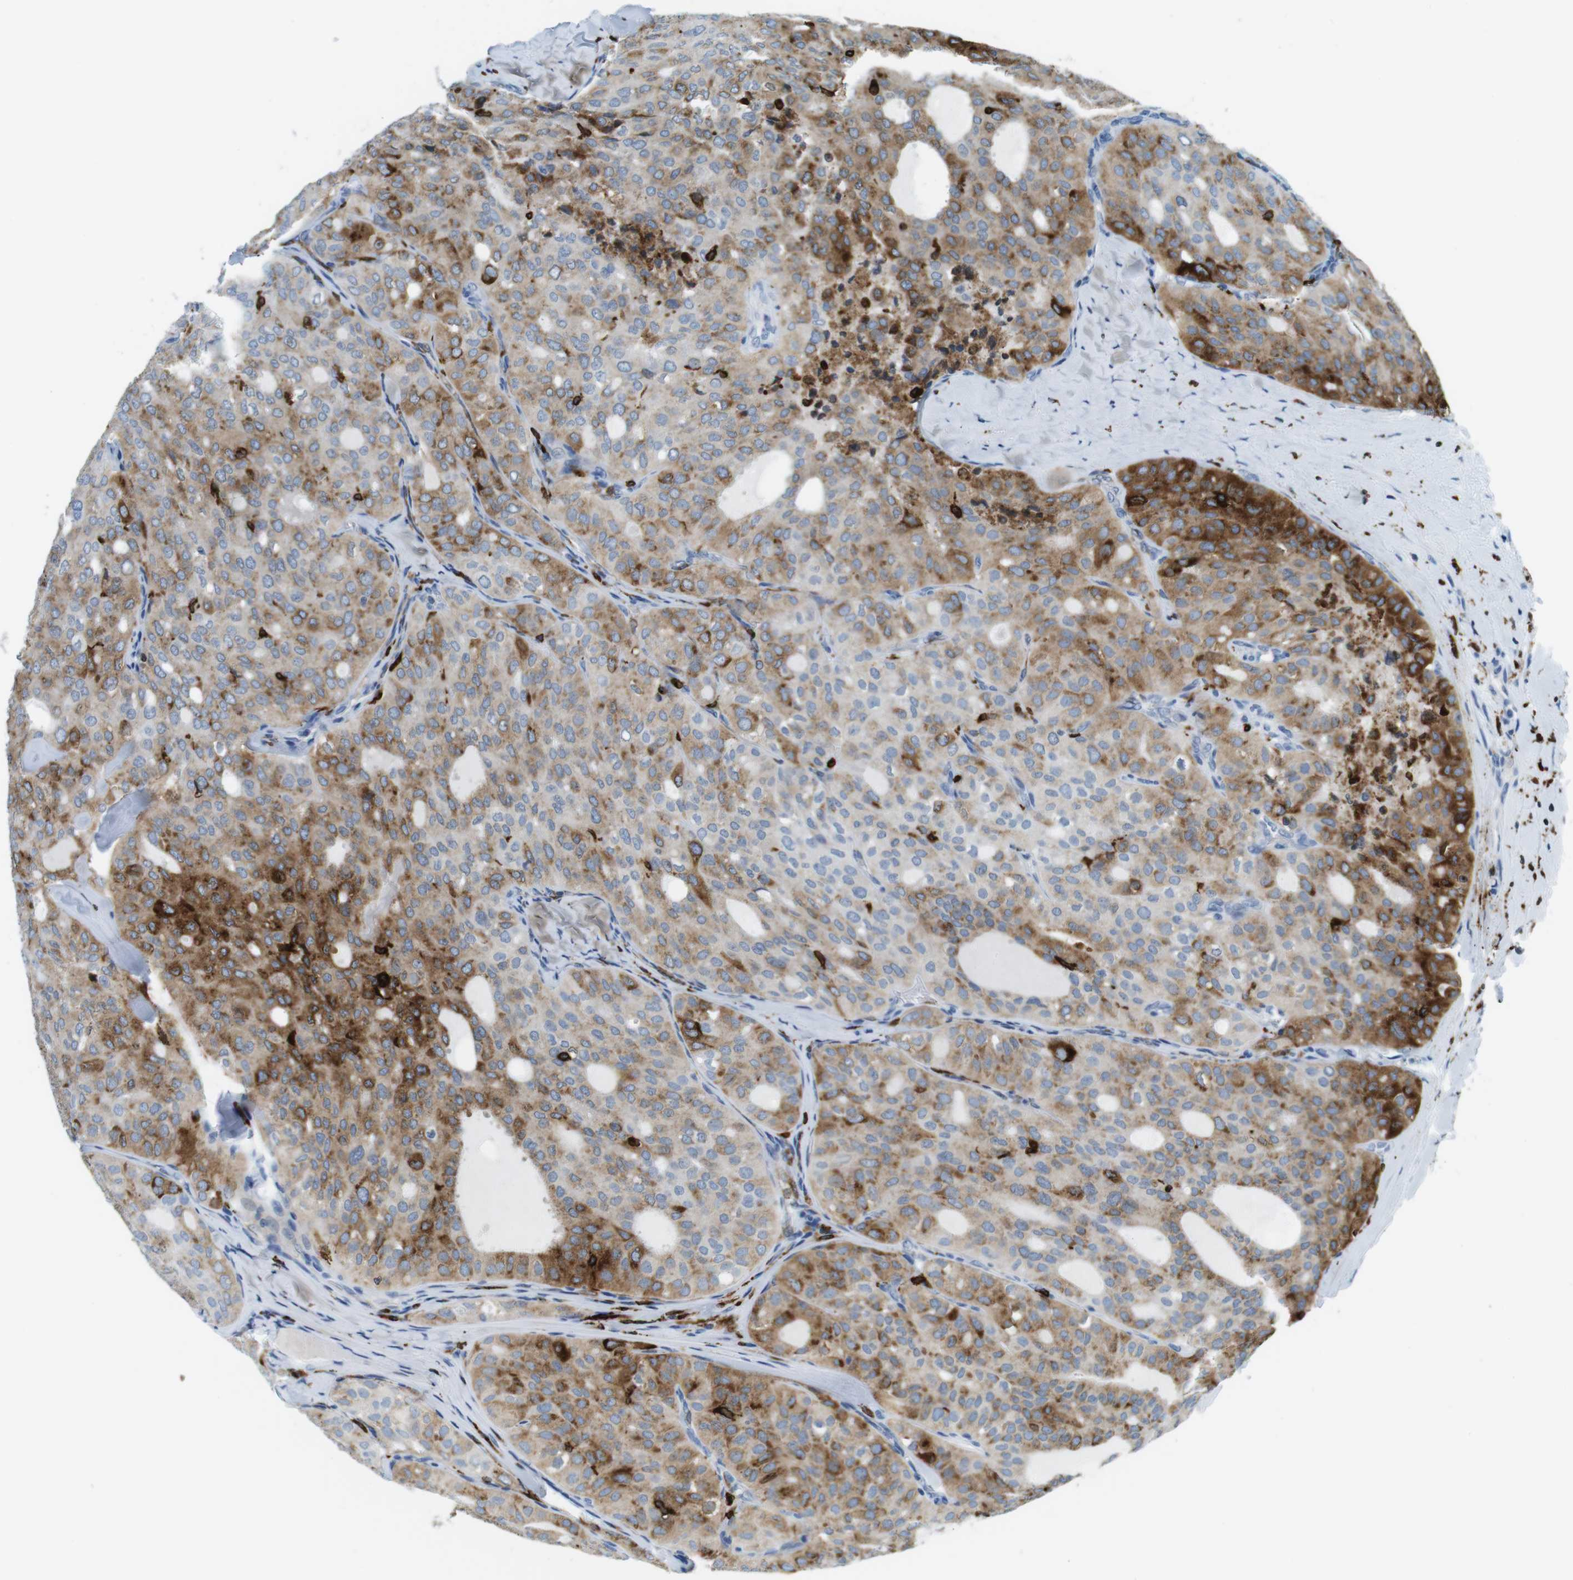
{"staining": {"intensity": "weak", "quantity": ">75%", "location": "cytoplasmic/membranous"}, "tissue": "thyroid cancer", "cell_type": "Tumor cells", "image_type": "cancer", "snomed": [{"axis": "morphology", "description": "Follicular adenoma carcinoma, NOS"}, {"axis": "topography", "description": "Thyroid gland"}], "caption": "Immunohistochemical staining of thyroid cancer reveals low levels of weak cytoplasmic/membranous positivity in approximately >75% of tumor cells. The staining was performed using DAB (3,3'-diaminobenzidine) to visualize the protein expression in brown, while the nuclei were stained in blue with hematoxylin (Magnification: 20x).", "gene": "CIITA", "patient": {"sex": "male", "age": 75}}